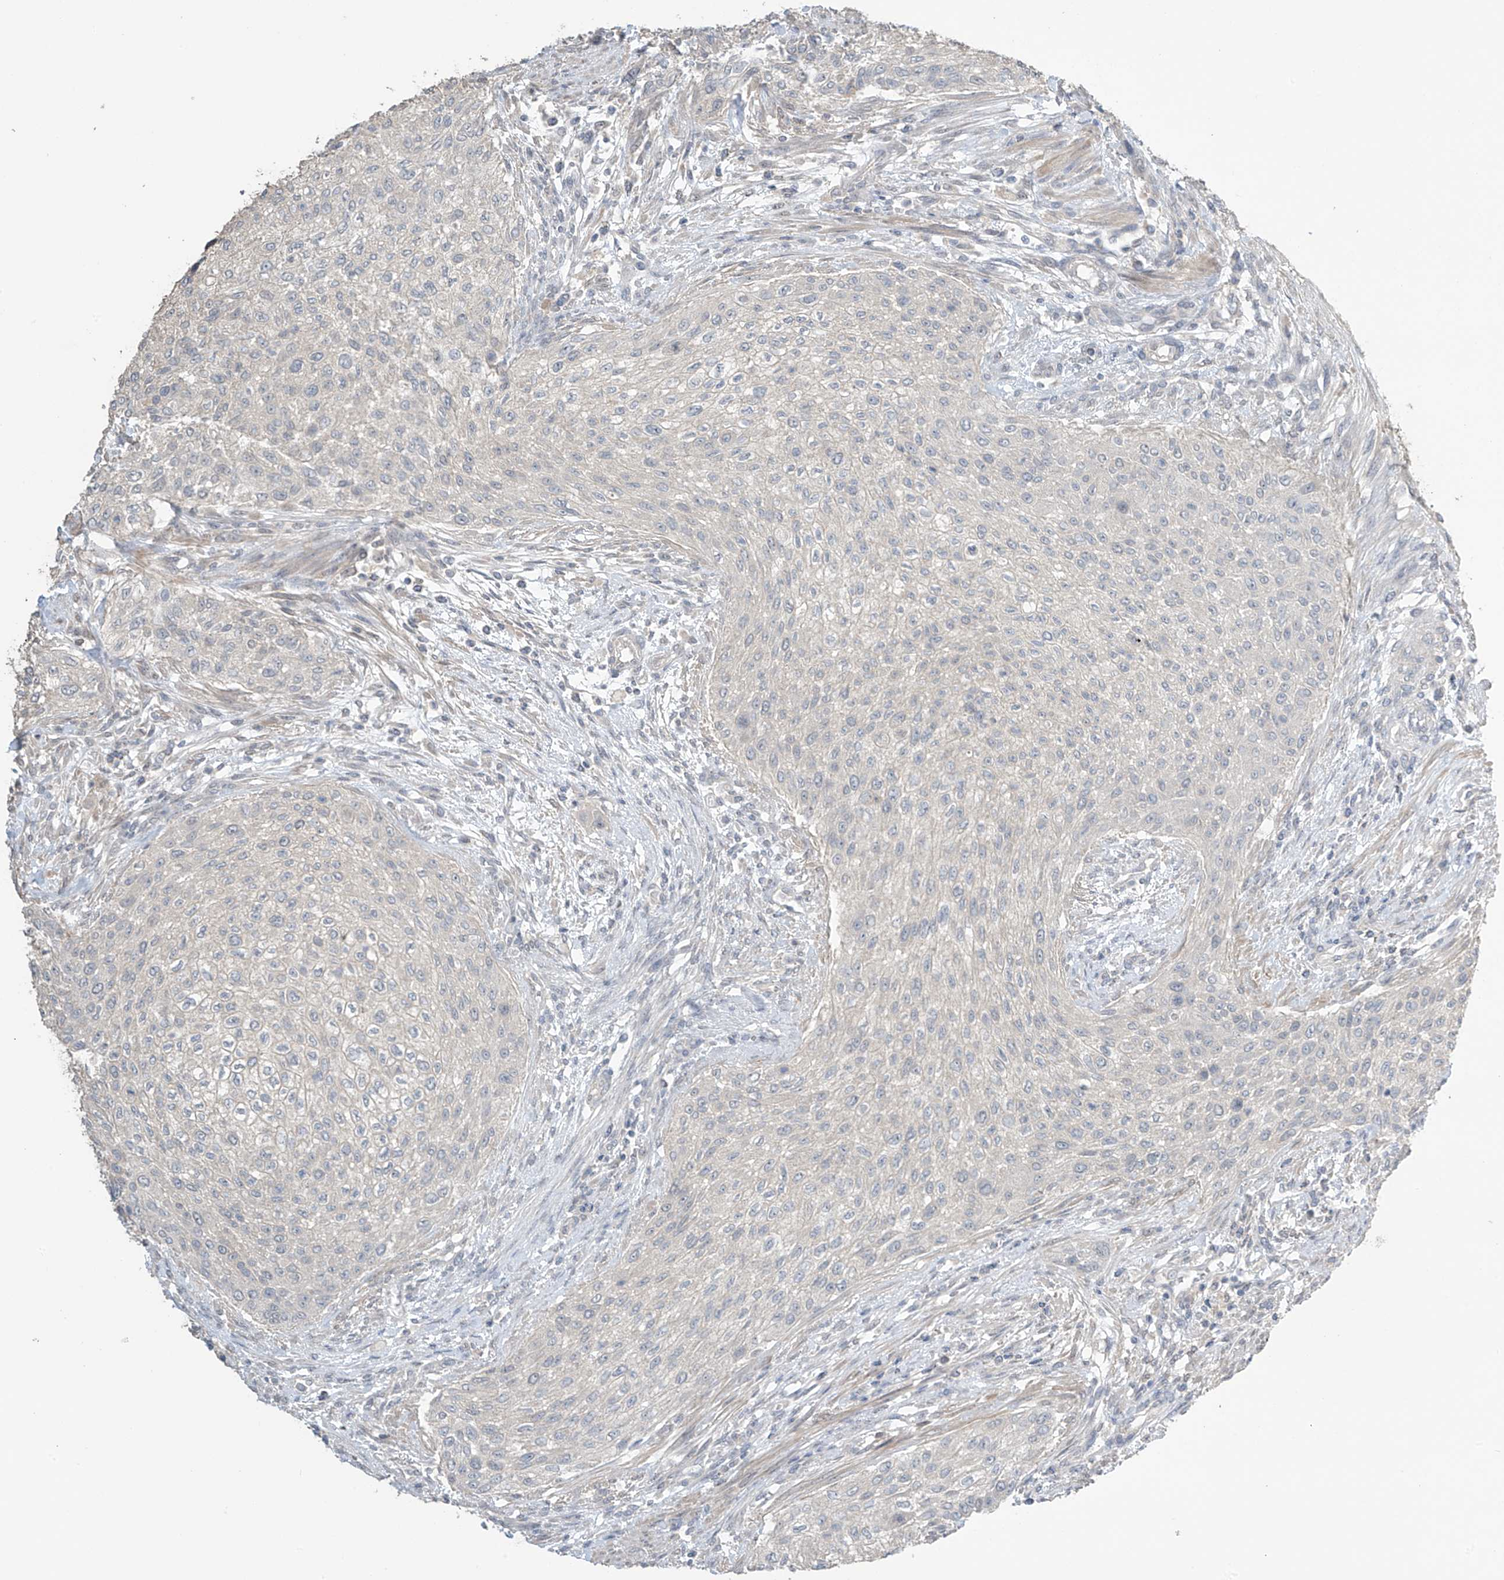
{"staining": {"intensity": "negative", "quantity": "none", "location": "none"}, "tissue": "urothelial cancer", "cell_type": "Tumor cells", "image_type": "cancer", "snomed": [{"axis": "morphology", "description": "Urothelial carcinoma, High grade"}, {"axis": "topography", "description": "Urinary bladder"}], "caption": "The IHC photomicrograph has no significant expression in tumor cells of high-grade urothelial carcinoma tissue.", "gene": "SLFN14", "patient": {"sex": "male", "age": 35}}